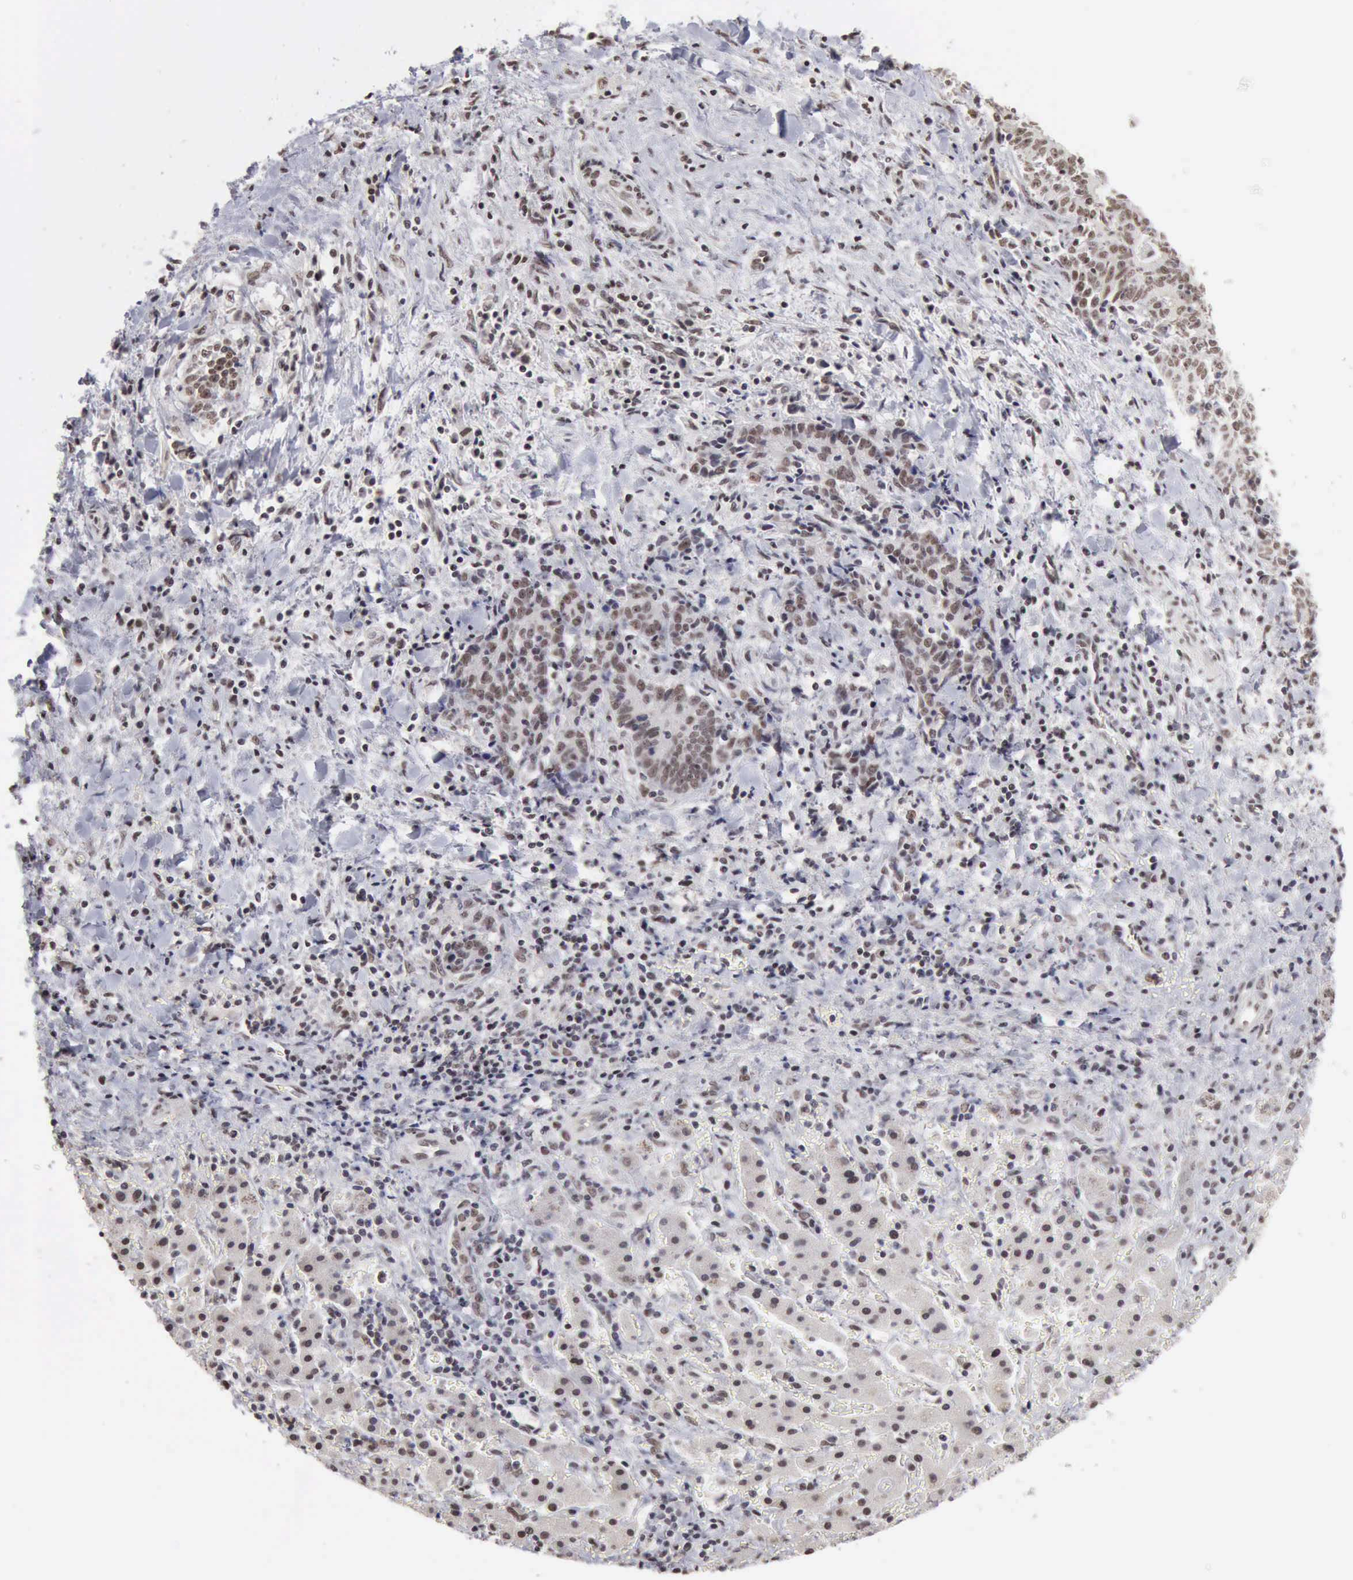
{"staining": {"intensity": "weak", "quantity": "25%-75%", "location": "nuclear"}, "tissue": "liver cancer", "cell_type": "Tumor cells", "image_type": "cancer", "snomed": [{"axis": "morphology", "description": "Cholangiocarcinoma"}, {"axis": "topography", "description": "Liver"}], "caption": "Protein staining exhibits weak nuclear positivity in about 25%-75% of tumor cells in liver cholangiocarcinoma.", "gene": "TAF1", "patient": {"sex": "male", "age": 57}}